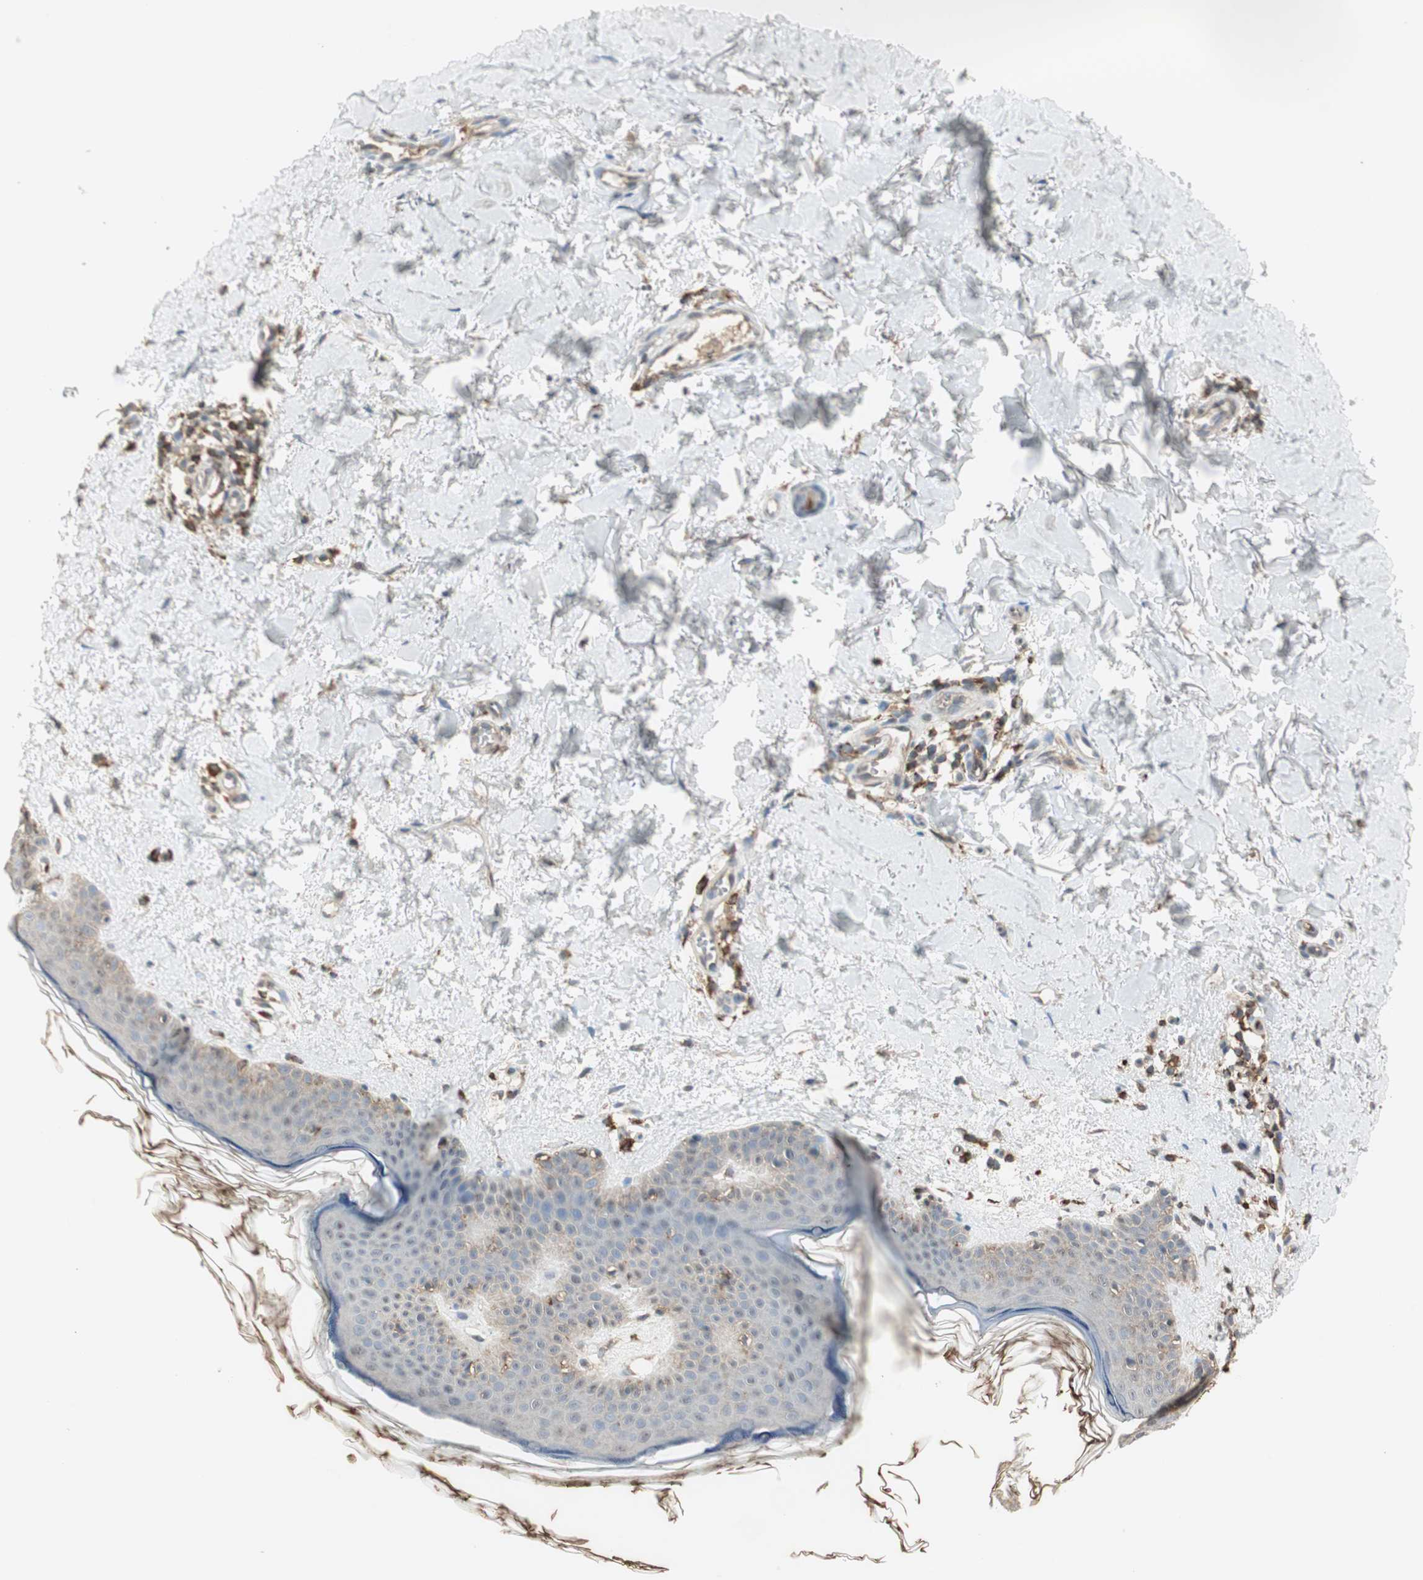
{"staining": {"intensity": "weak", "quantity": "25%-75%", "location": "cytoplasmic/membranous"}, "tissue": "skin", "cell_type": "Fibroblasts", "image_type": "normal", "snomed": [{"axis": "morphology", "description": "Normal tissue, NOS"}, {"axis": "topography", "description": "Skin"}], "caption": "A brown stain labels weak cytoplasmic/membranous positivity of a protein in fibroblasts of benign human skin. The staining is performed using DAB (3,3'-diaminobenzidine) brown chromogen to label protein expression. The nuclei are counter-stained blue using hematoxylin.", "gene": "MMP3", "patient": {"sex": "female", "age": 56}}